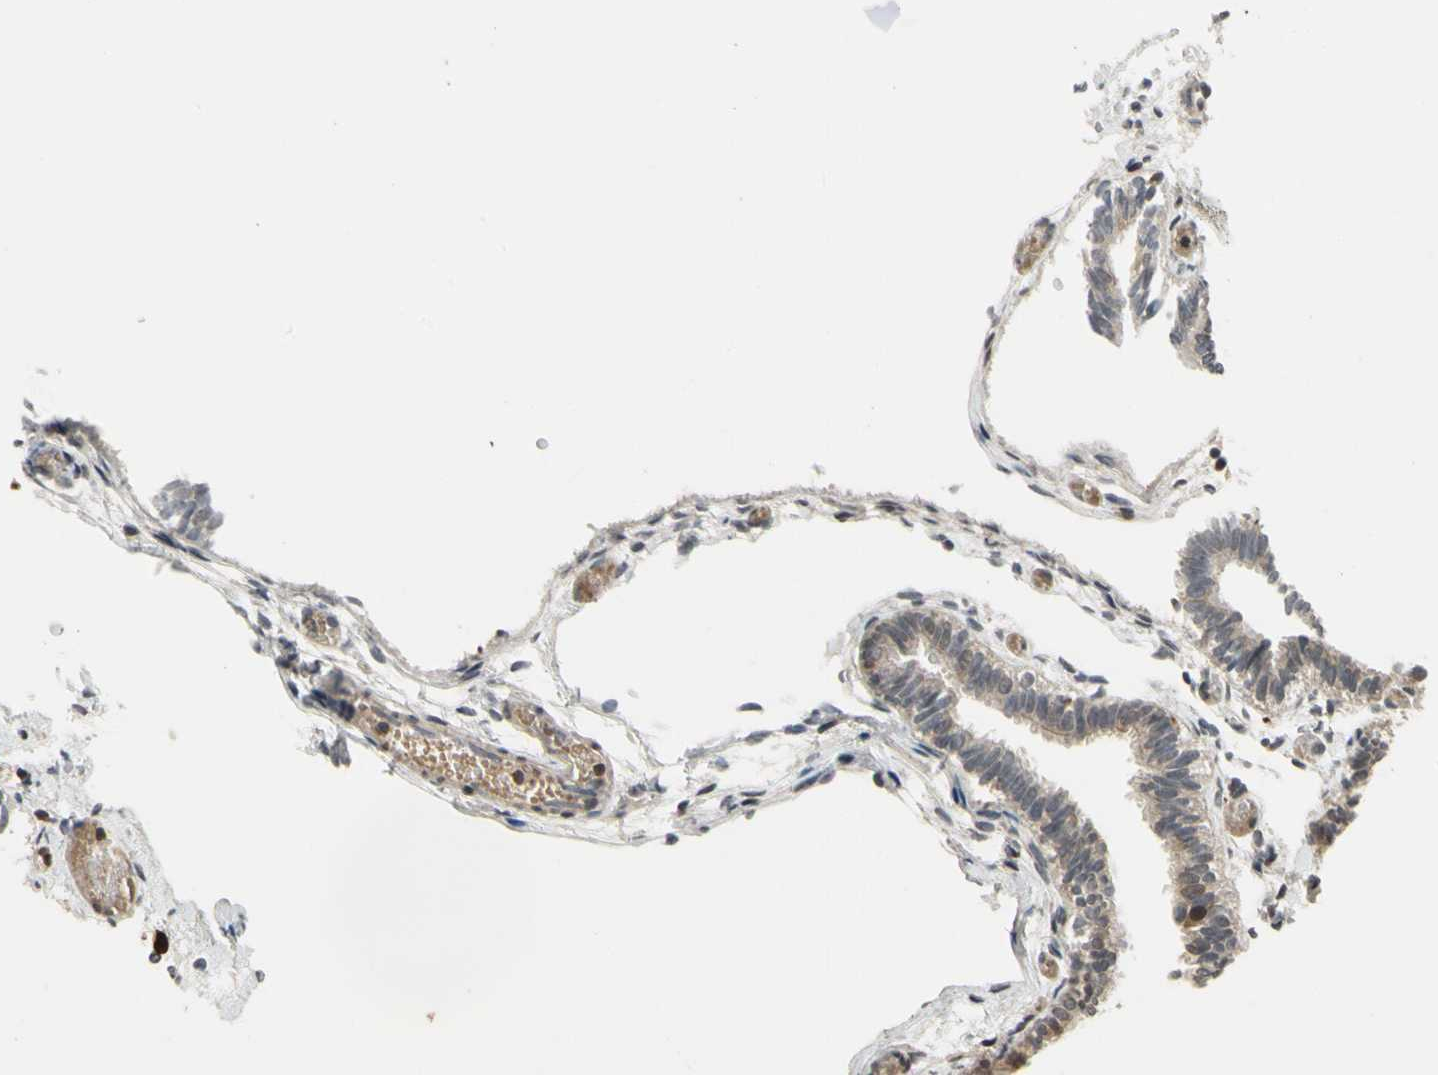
{"staining": {"intensity": "moderate", "quantity": ">75%", "location": "cytoplasmic/membranous,nuclear"}, "tissue": "fallopian tube", "cell_type": "Glandular cells", "image_type": "normal", "snomed": [{"axis": "morphology", "description": "Normal tissue, NOS"}, {"axis": "topography", "description": "Fallopian tube"}], "caption": "Immunohistochemistry photomicrograph of normal fallopian tube stained for a protein (brown), which shows medium levels of moderate cytoplasmic/membranous,nuclear staining in approximately >75% of glandular cells.", "gene": "SOD1", "patient": {"sex": "female", "age": 29}}